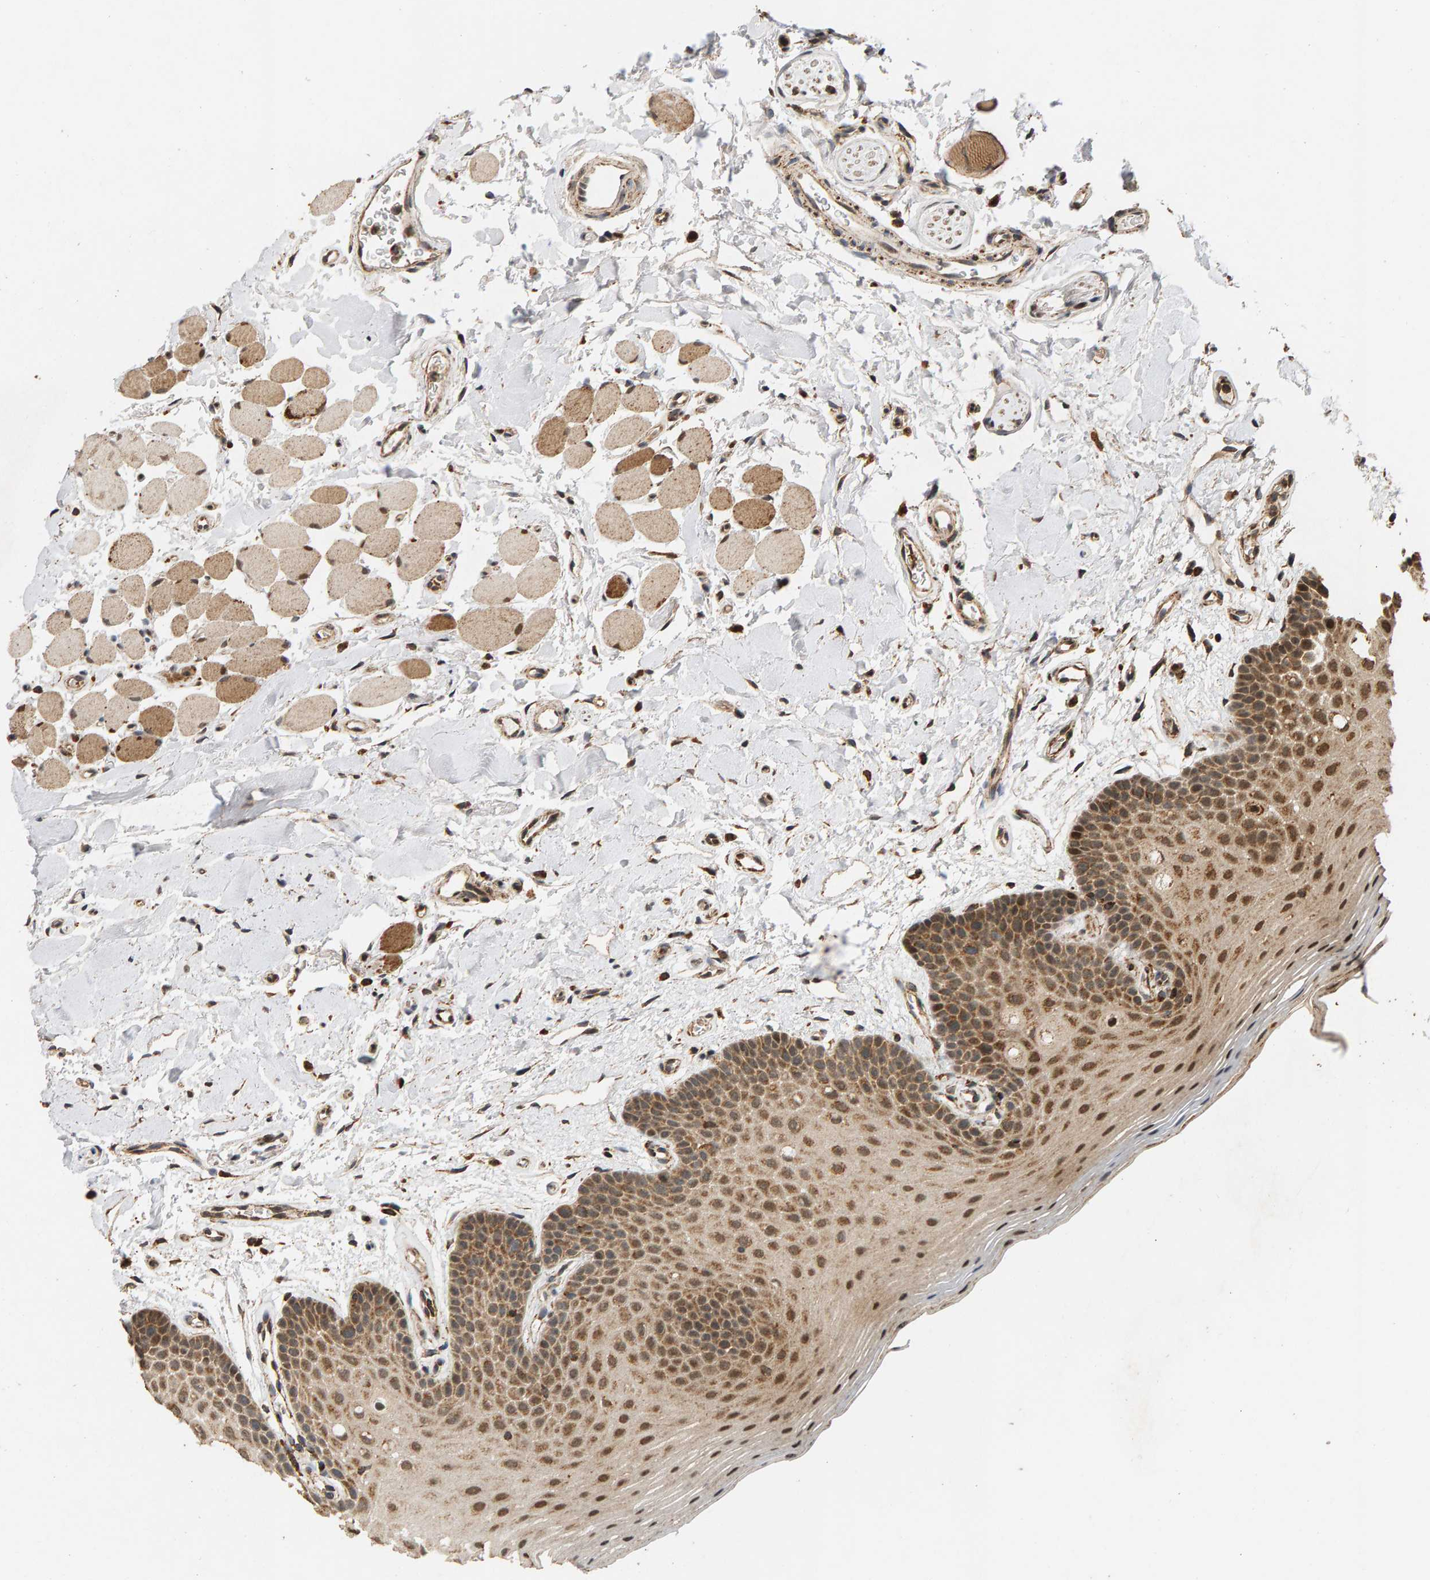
{"staining": {"intensity": "moderate", "quantity": ">75%", "location": "cytoplasmic/membranous,nuclear"}, "tissue": "oral mucosa", "cell_type": "Squamous epithelial cells", "image_type": "normal", "snomed": [{"axis": "morphology", "description": "Normal tissue, NOS"}, {"axis": "topography", "description": "Oral tissue"}], "caption": "High-magnification brightfield microscopy of benign oral mucosa stained with DAB (brown) and counterstained with hematoxylin (blue). squamous epithelial cells exhibit moderate cytoplasmic/membranous,nuclear staining is appreciated in approximately>75% of cells.", "gene": "GSTK1", "patient": {"sex": "male", "age": 62}}